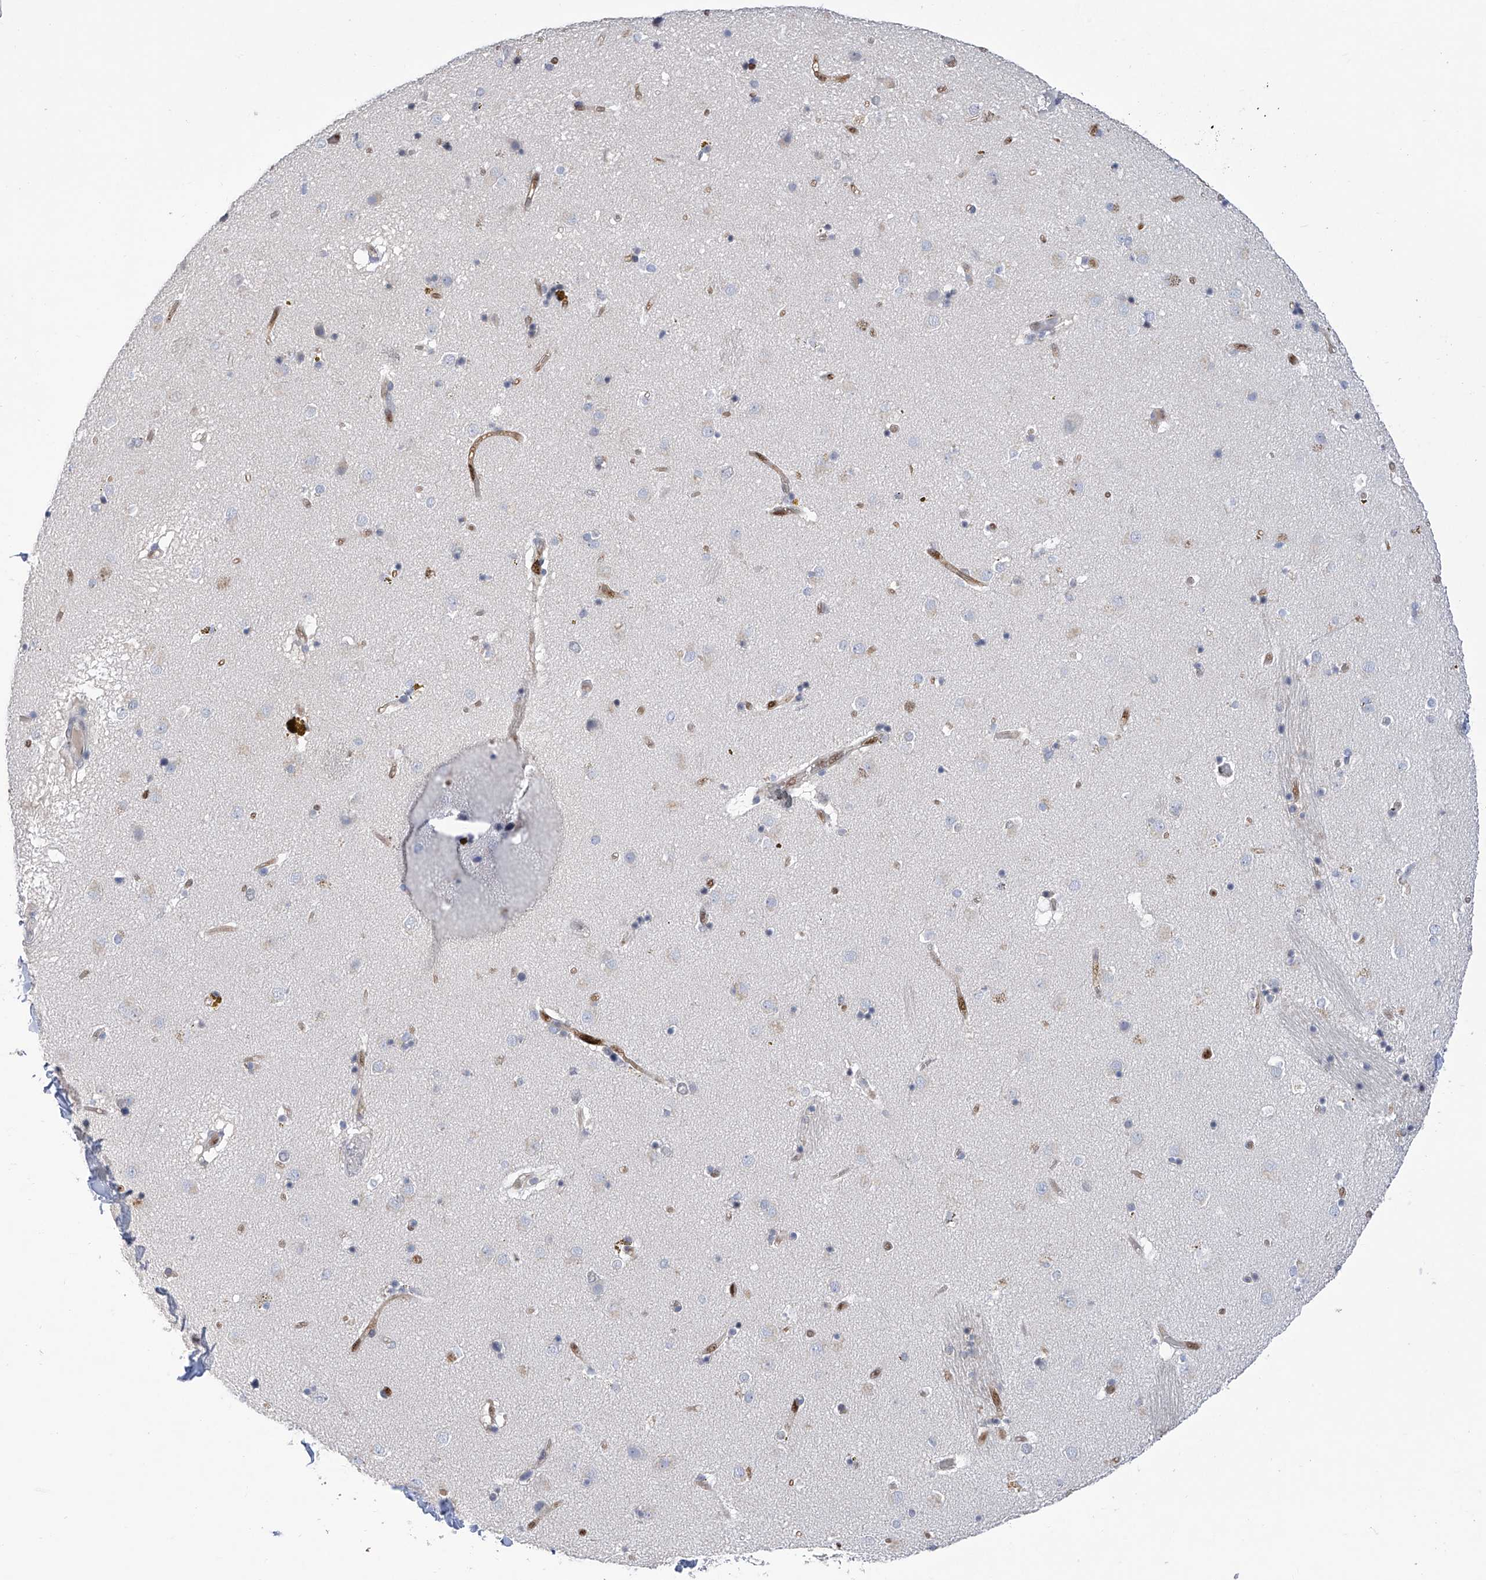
{"staining": {"intensity": "weak", "quantity": "<25%", "location": "nuclear"}, "tissue": "caudate", "cell_type": "Glial cells", "image_type": "normal", "snomed": [{"axis": "morphology", "description": "Normal tissue, NOS"}, {"axis": "topography", "description": "Lateral ventricle wall"}], "caption": "Glial cells are negative for protein expression in normal human caudate. The staining is performed using DAB brown chromogen with nuclei counter-stained in using hematoxylin.", "gene": "PHF20", "patient": {"sex": "male", "age": 70}}